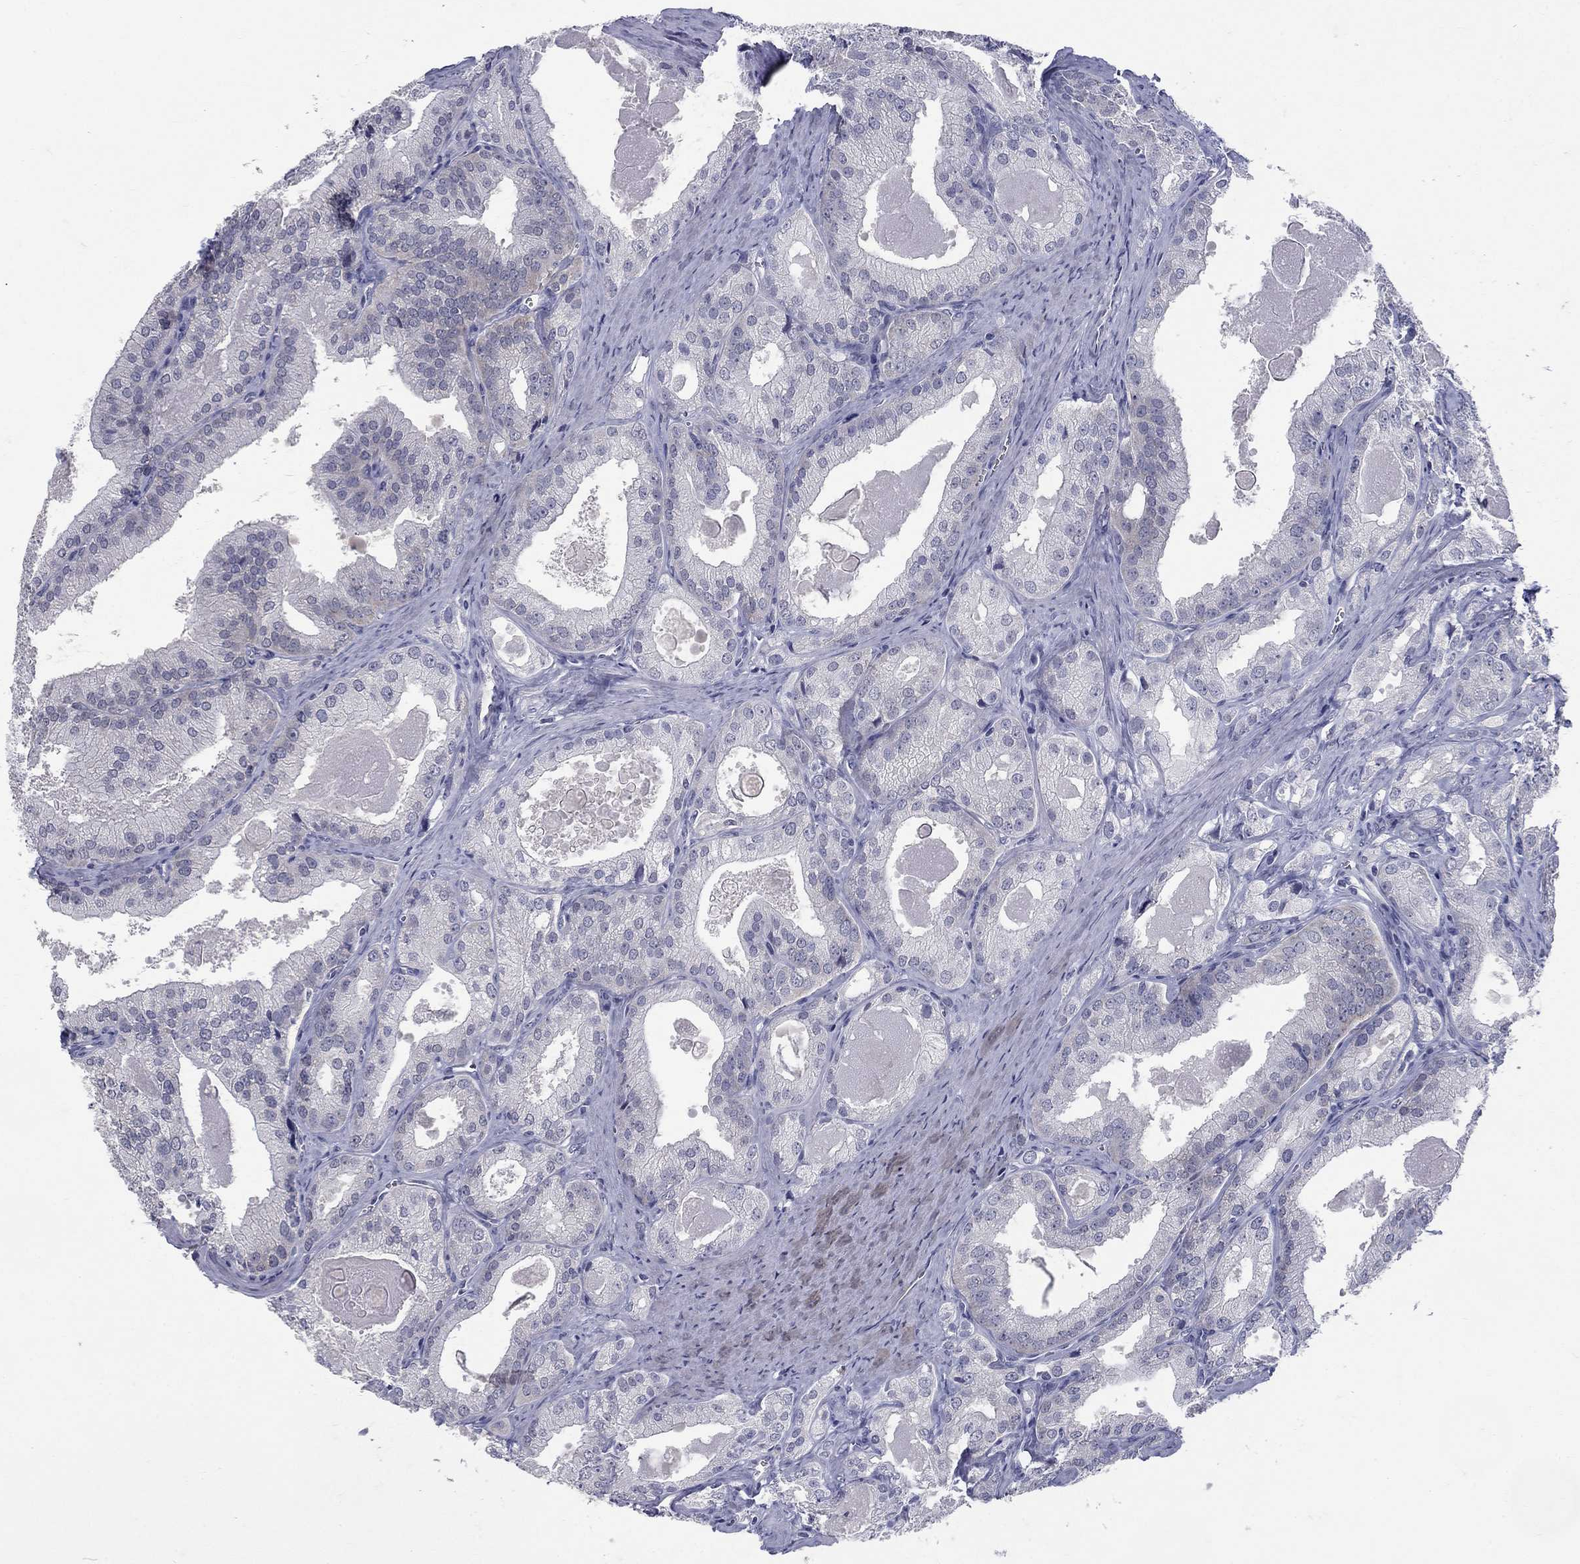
{"staining": {"intensity": "negative", "quantity": "none", "location": "none"}, "tissue": "prostate cancer", "cell_type": "Tumor cells", "image_type": "cancer", "snomed": [{"axis": "morphology", "description": "Adenocarcinoma, NOS"}, {"axis": "morphology", "description": "Adenocarcinoma, High grade"}, {"axis": "topography", "description": "Prostate"}], "caption": "Tumor cells show no significant expression in prostate adenocarcinoma (high-grade).", "gene": "ELAVL4", "patient": {"sex": "male", "age": 70}}